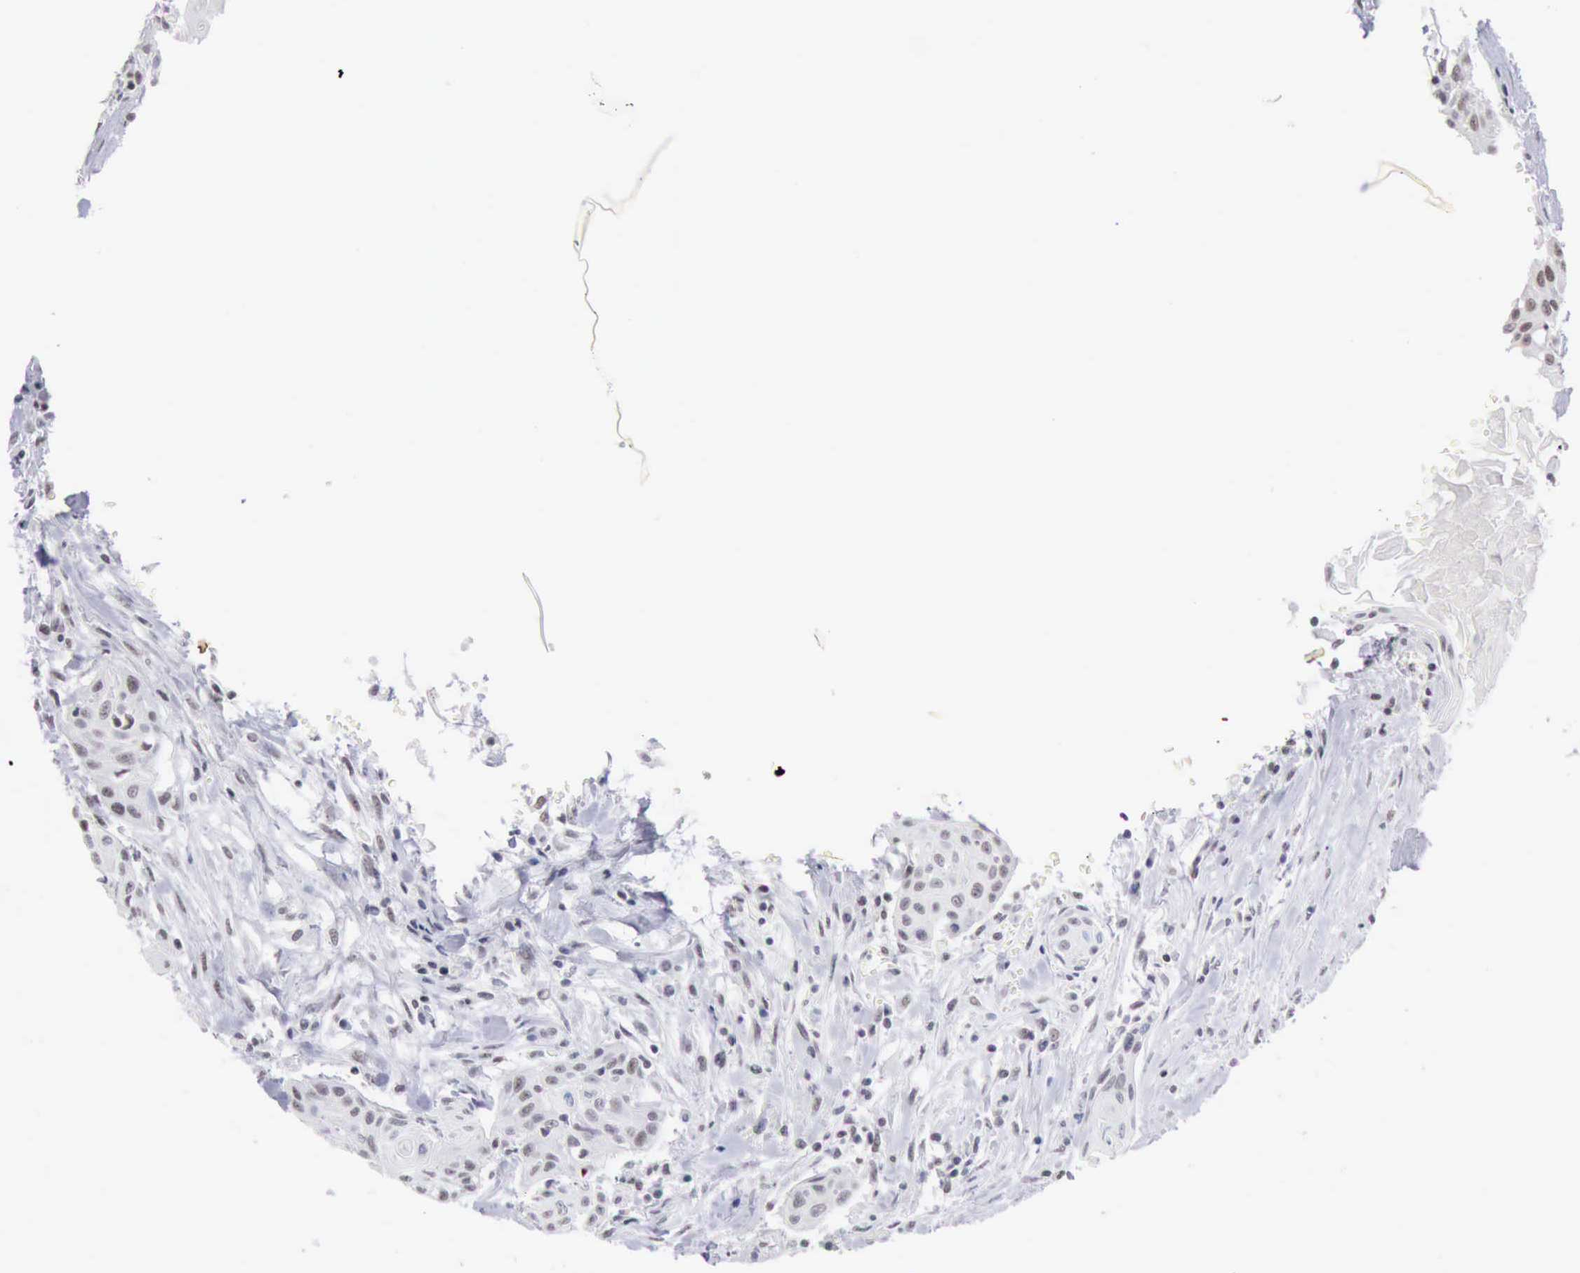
{"staining": {"intensity": "weak", "quantity": "<25%", "location": "nuclear"}, "tissue": "head and neck cancer", "cell_type": "Tumor cells", "image_type": "cancer", "snomed": [{"axis": "morphology", "description": "Squamous cell carcinoma, NOS"}, {"axis": "morphology", "description": "Squamous cell carcinoma, metastatic, NOS"}, {"axis": "topography", "description": "Lymph node"}, {"axis": "topography", "description": "Salivary gland"}, {"axis": "topography", "description": "Head-Neck"}], "caption": "Immunohistochemistry of human squamous cell carcinoma (head and neck) shows no expression in tumor cells.", "gene": "TAF1", "patient": {"sex": "female", "age": 74}}